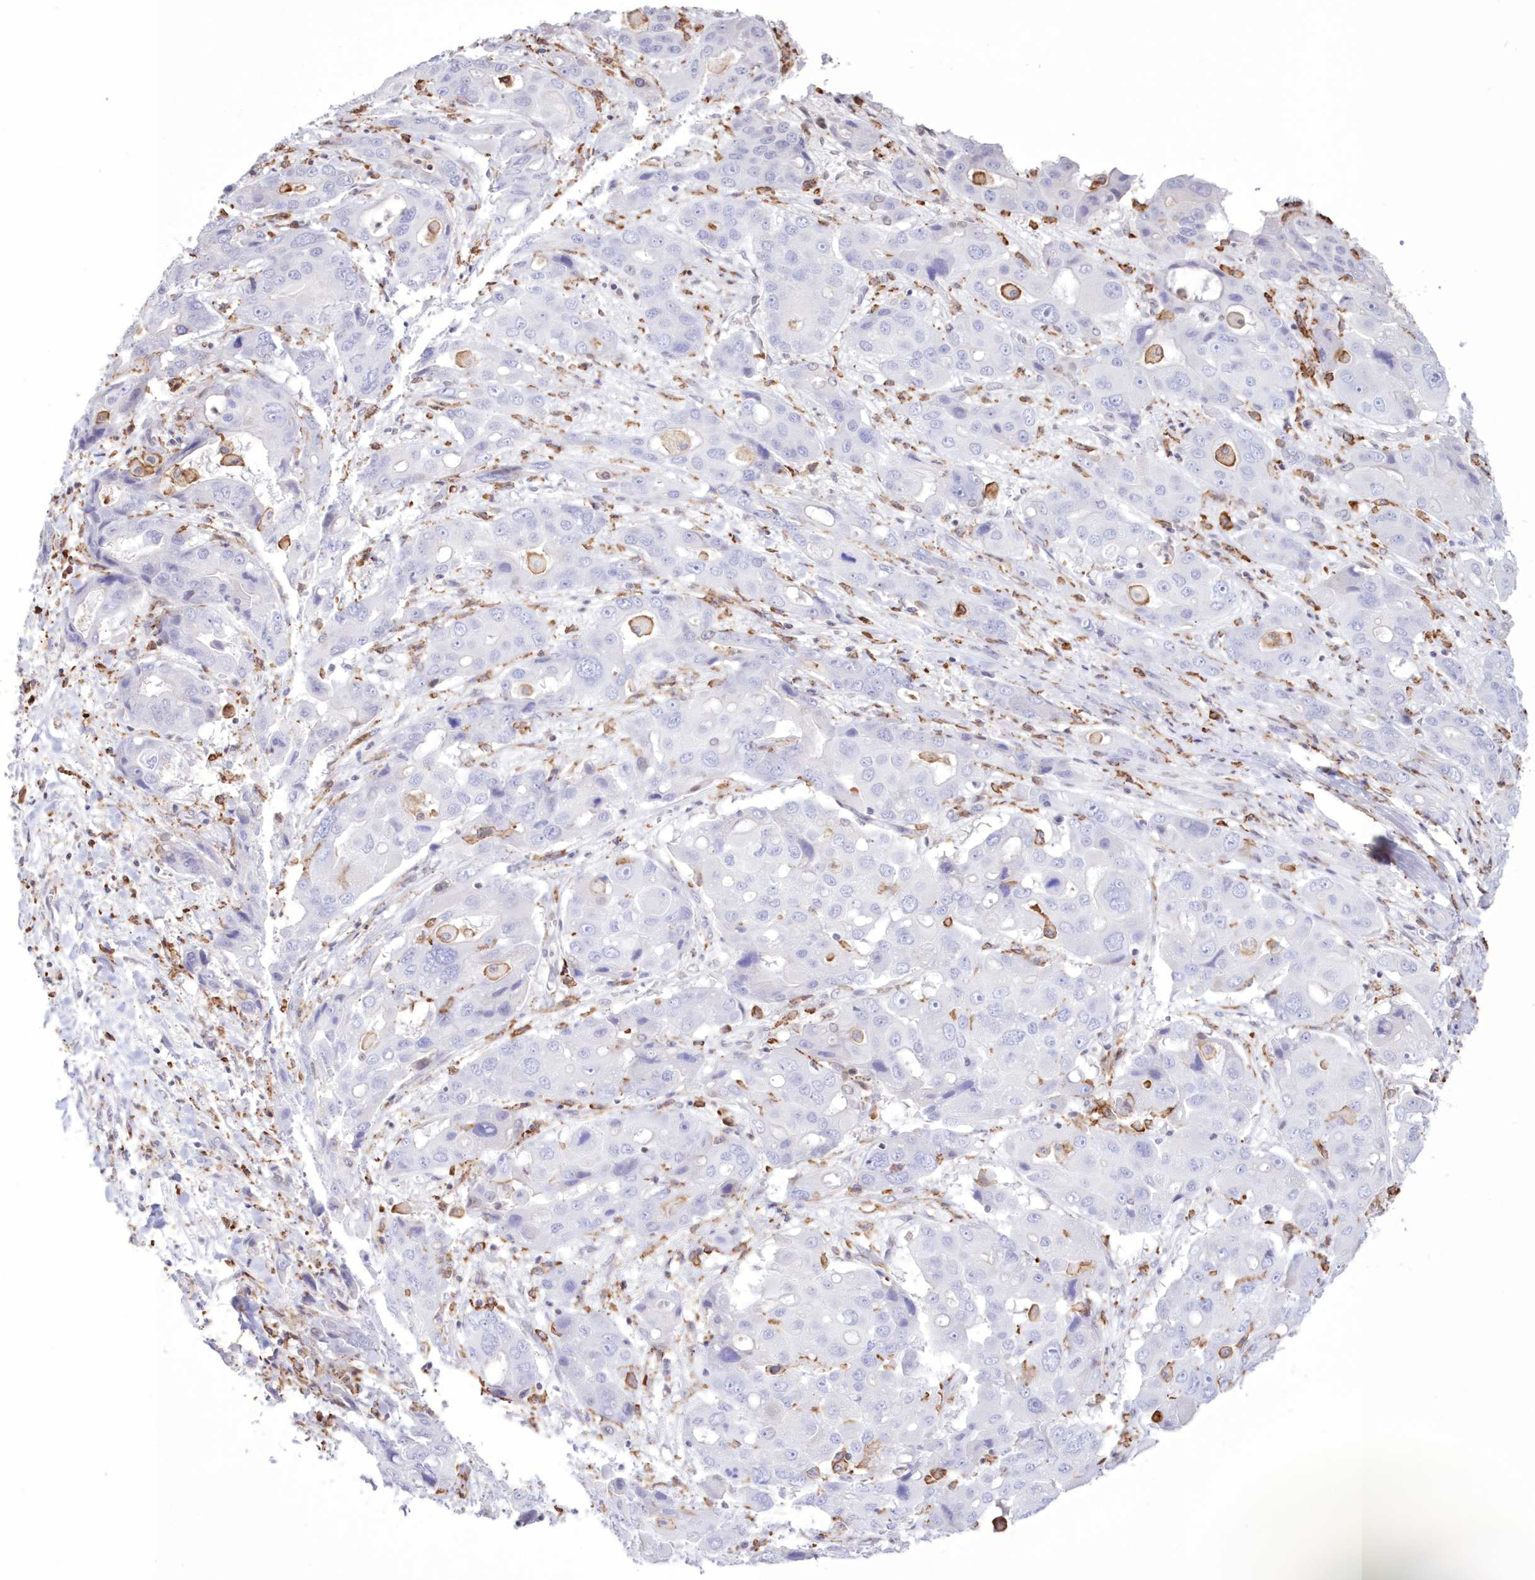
{"staining": {"intensity": "negative", "quantity": "none", "location": "none"}, "tissue": "liver cancer", "cell_type": "Tumor cells", "image_type": "cancer", "snomed": [{"axis": "morphology", "description": "Cholangiocarcinoma"}, {"axis": "topography", "description": "Liver"}], "caption": "Immunohistochemistry (IHC) image of human cholangiocarcinoma (liver) stained for a protein (brown), which exhibits no staining in tumor cells.", "gene": "C11orf1", "patient": {"sex": "male", "age": 67}}